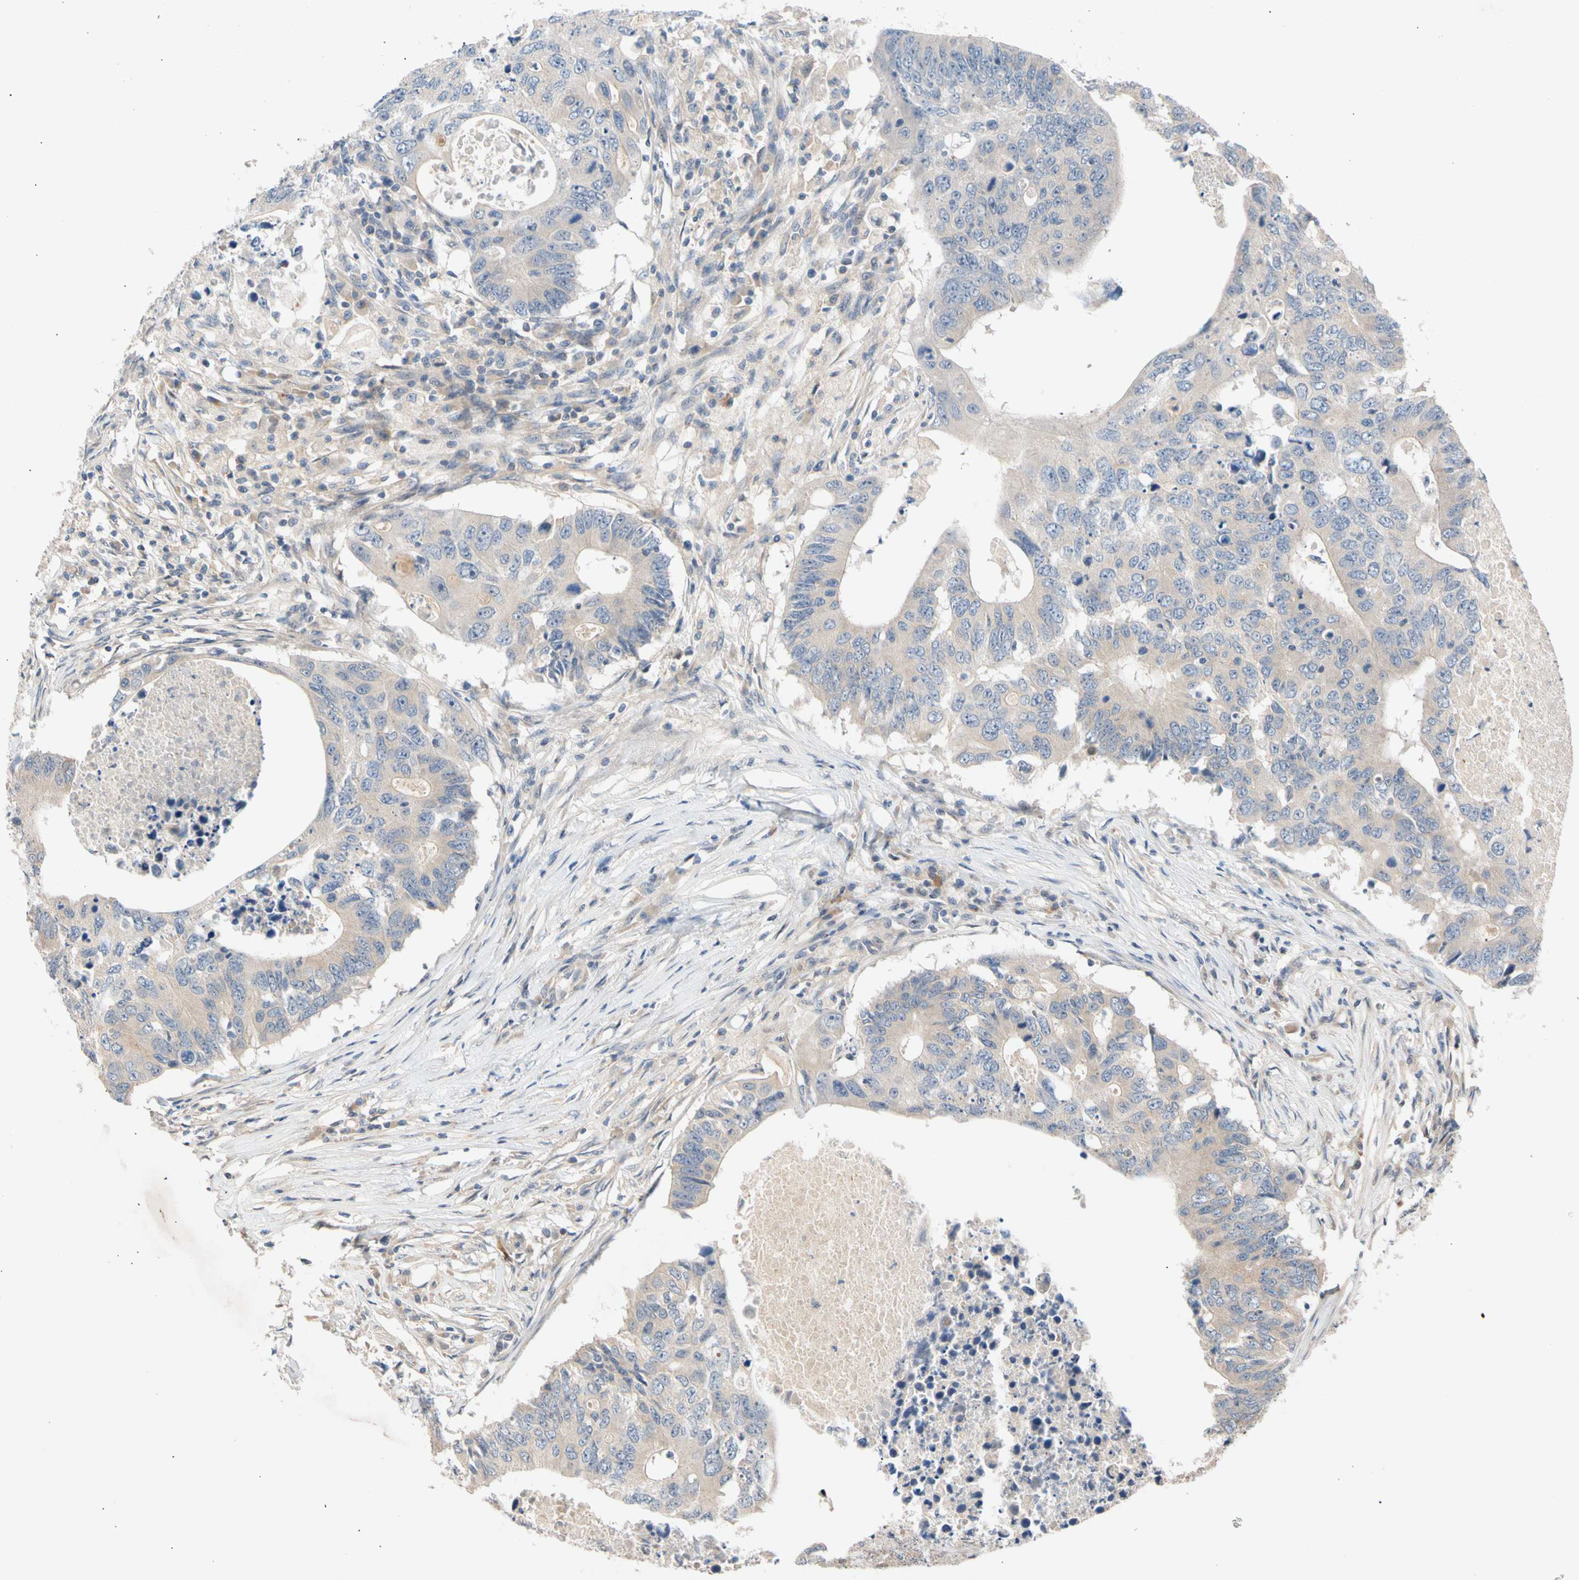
{"staining": {"intensity": "weak", "quantity": "25%-75%", "location": "cytoplasmic/membranous"}, "tissue": "colorectal cancer", "cell_type": "Tumor cells", "image_type": "cancer", "snomed": [{"axis": "morphology", "description": "Adenocarcinoma, NOS"}, {"axis": "topography", "description": "Colon"}], "caption": "The histopathology image displays immunohistochemical staining of colorectal cancer. There is weak cytoplasmic/membranous staining is identified in approximately 25%-75% of tumor cells.", "gene": "CNST", "patient": {"sex": "male", "age": 71}}